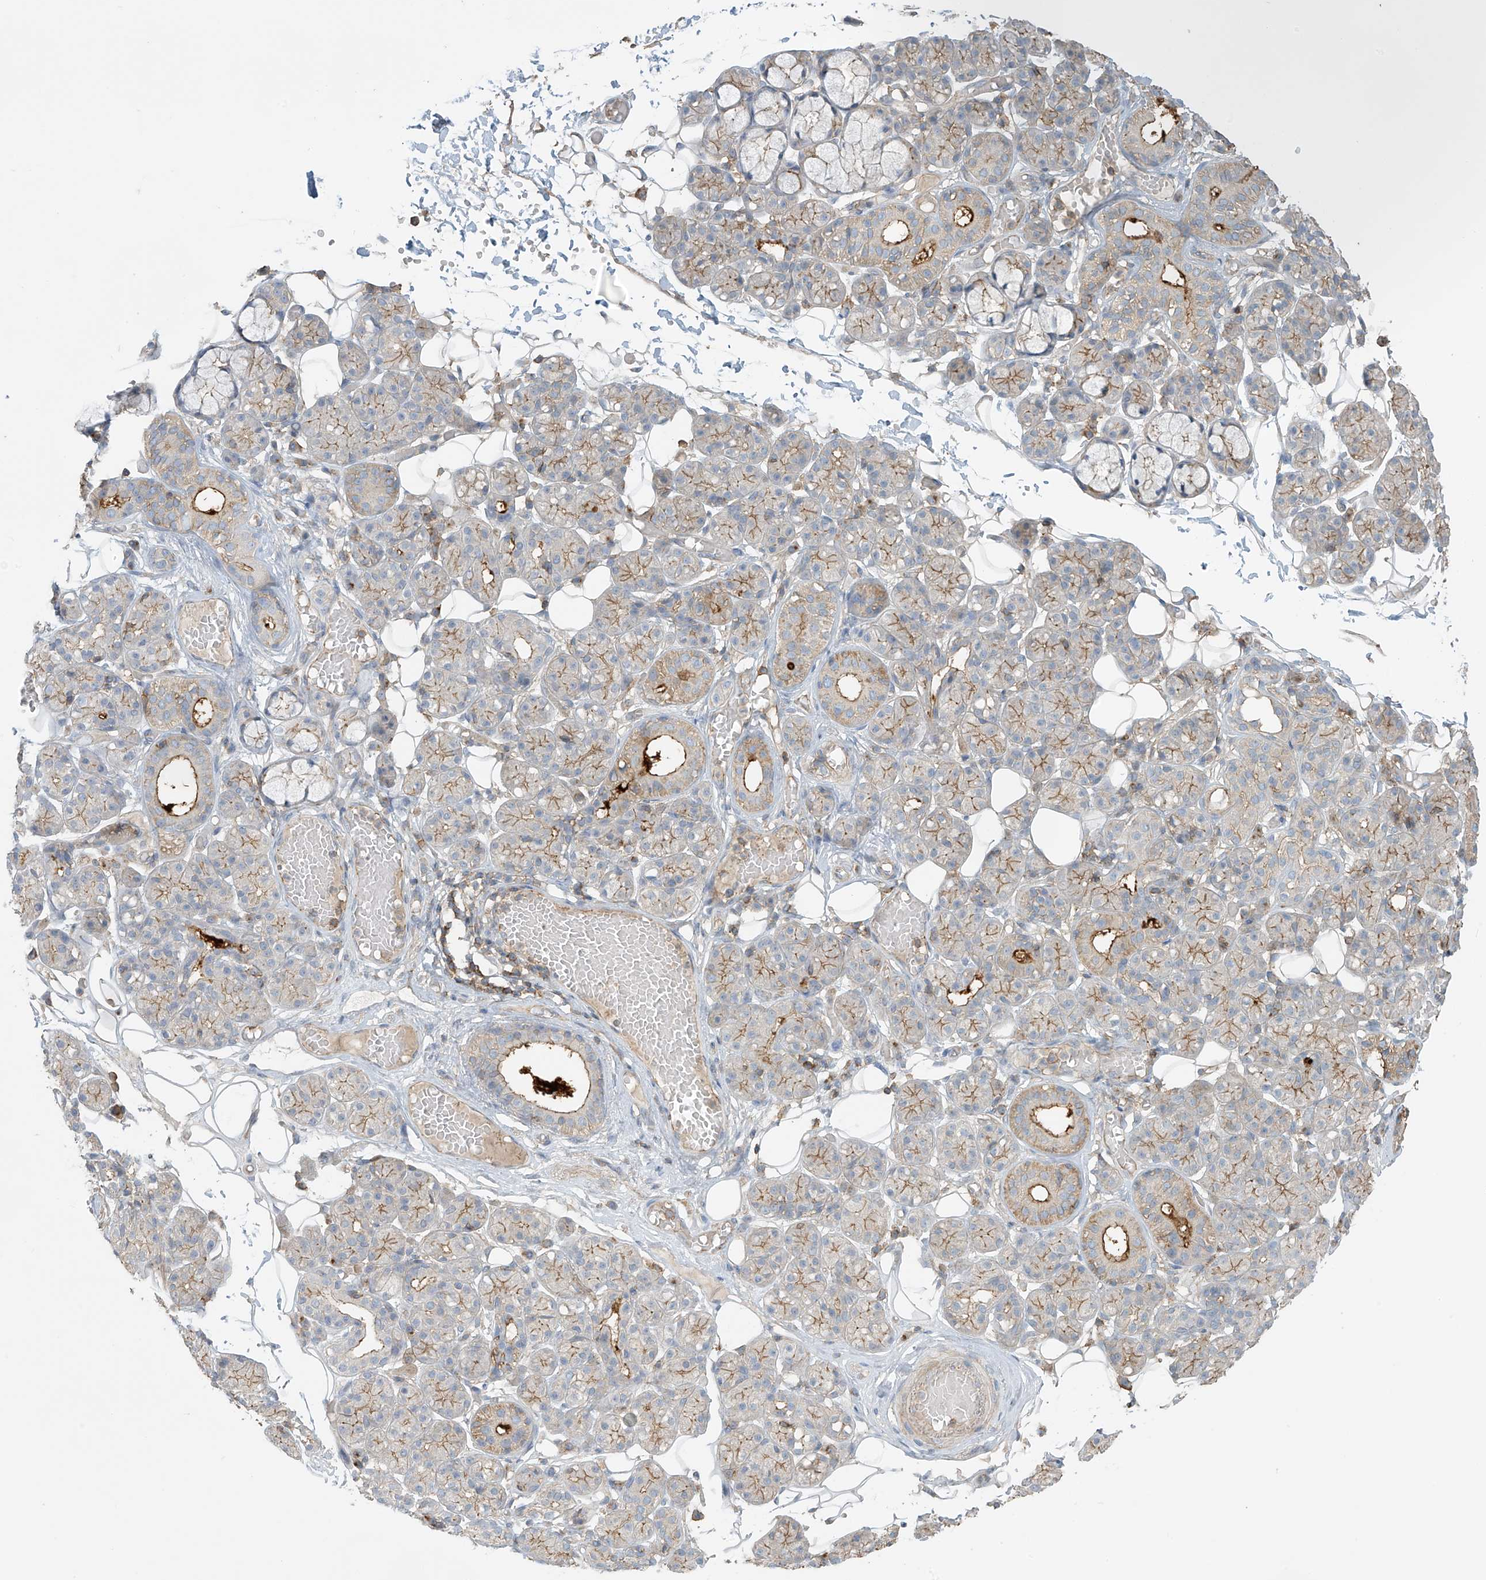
{"staining": {"intensity": "moderate", "quantity": ">75%", "location": "cytoplasmic/membranous"}, "tissue": "salivary gland", "cell_type": "Glandular cells", "image_type": "normal", "snomed": [{"axis": "morphology", "description": "Normal tissue, NOS"}, {"axis": "topography", "description": "Salivary gland"}], "caption": "Glandular cells exhibit moderate cytoplasmic/membranous expression in approximately >75% of cells in unremarkable salivary gland. The staining was performed using DAB (3,3'-diaminobenzidine) to visualize the protein expression in brown, while the nuclei were stained in blue with hematoxylin (Magnification: 20x).", "gene": "SLC9A2", "patient": {"sex": "male", "age": 63}}